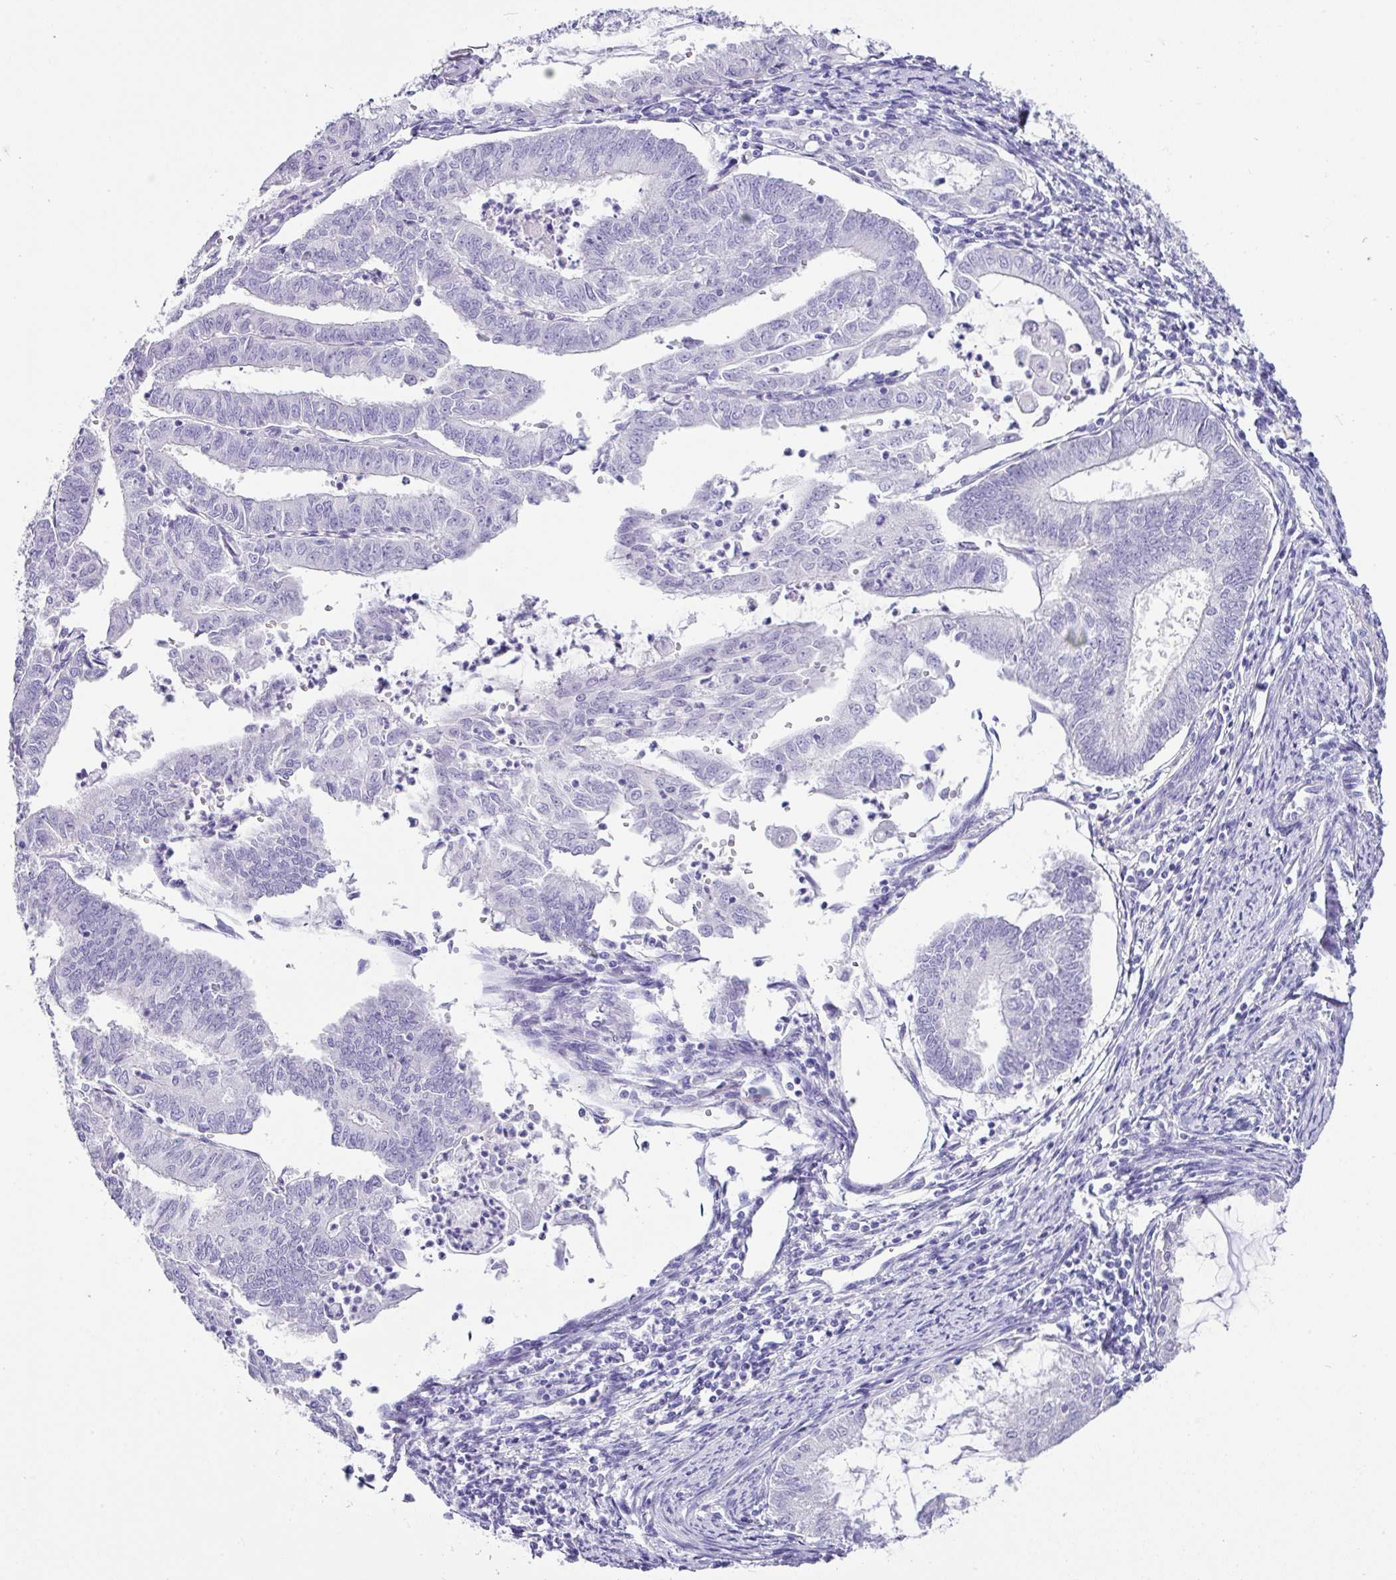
{"staining": {"intensity": "negative", "quantity": "none", "location": "none"}, "tissue": "endometrial cancer", "cell_type": "Tumor cells", "image_type": "cancer", "snomed": [{"axis": "morphology", "description": "Adenocarcinoma, NOS"}, {"axis": "topography", "description": "Endometrium"}], "caption": "DAB (3,3'-diaminobenzidine) immunohistochemical staining of human endometrial cancer (adenocarcinoma) reveals no significant positivity in tumor cells. (DAB immunohistochemistry (IHC), high magnification).", "gene": "ZG16", "patient": {"sex": "female", "age": 70}}